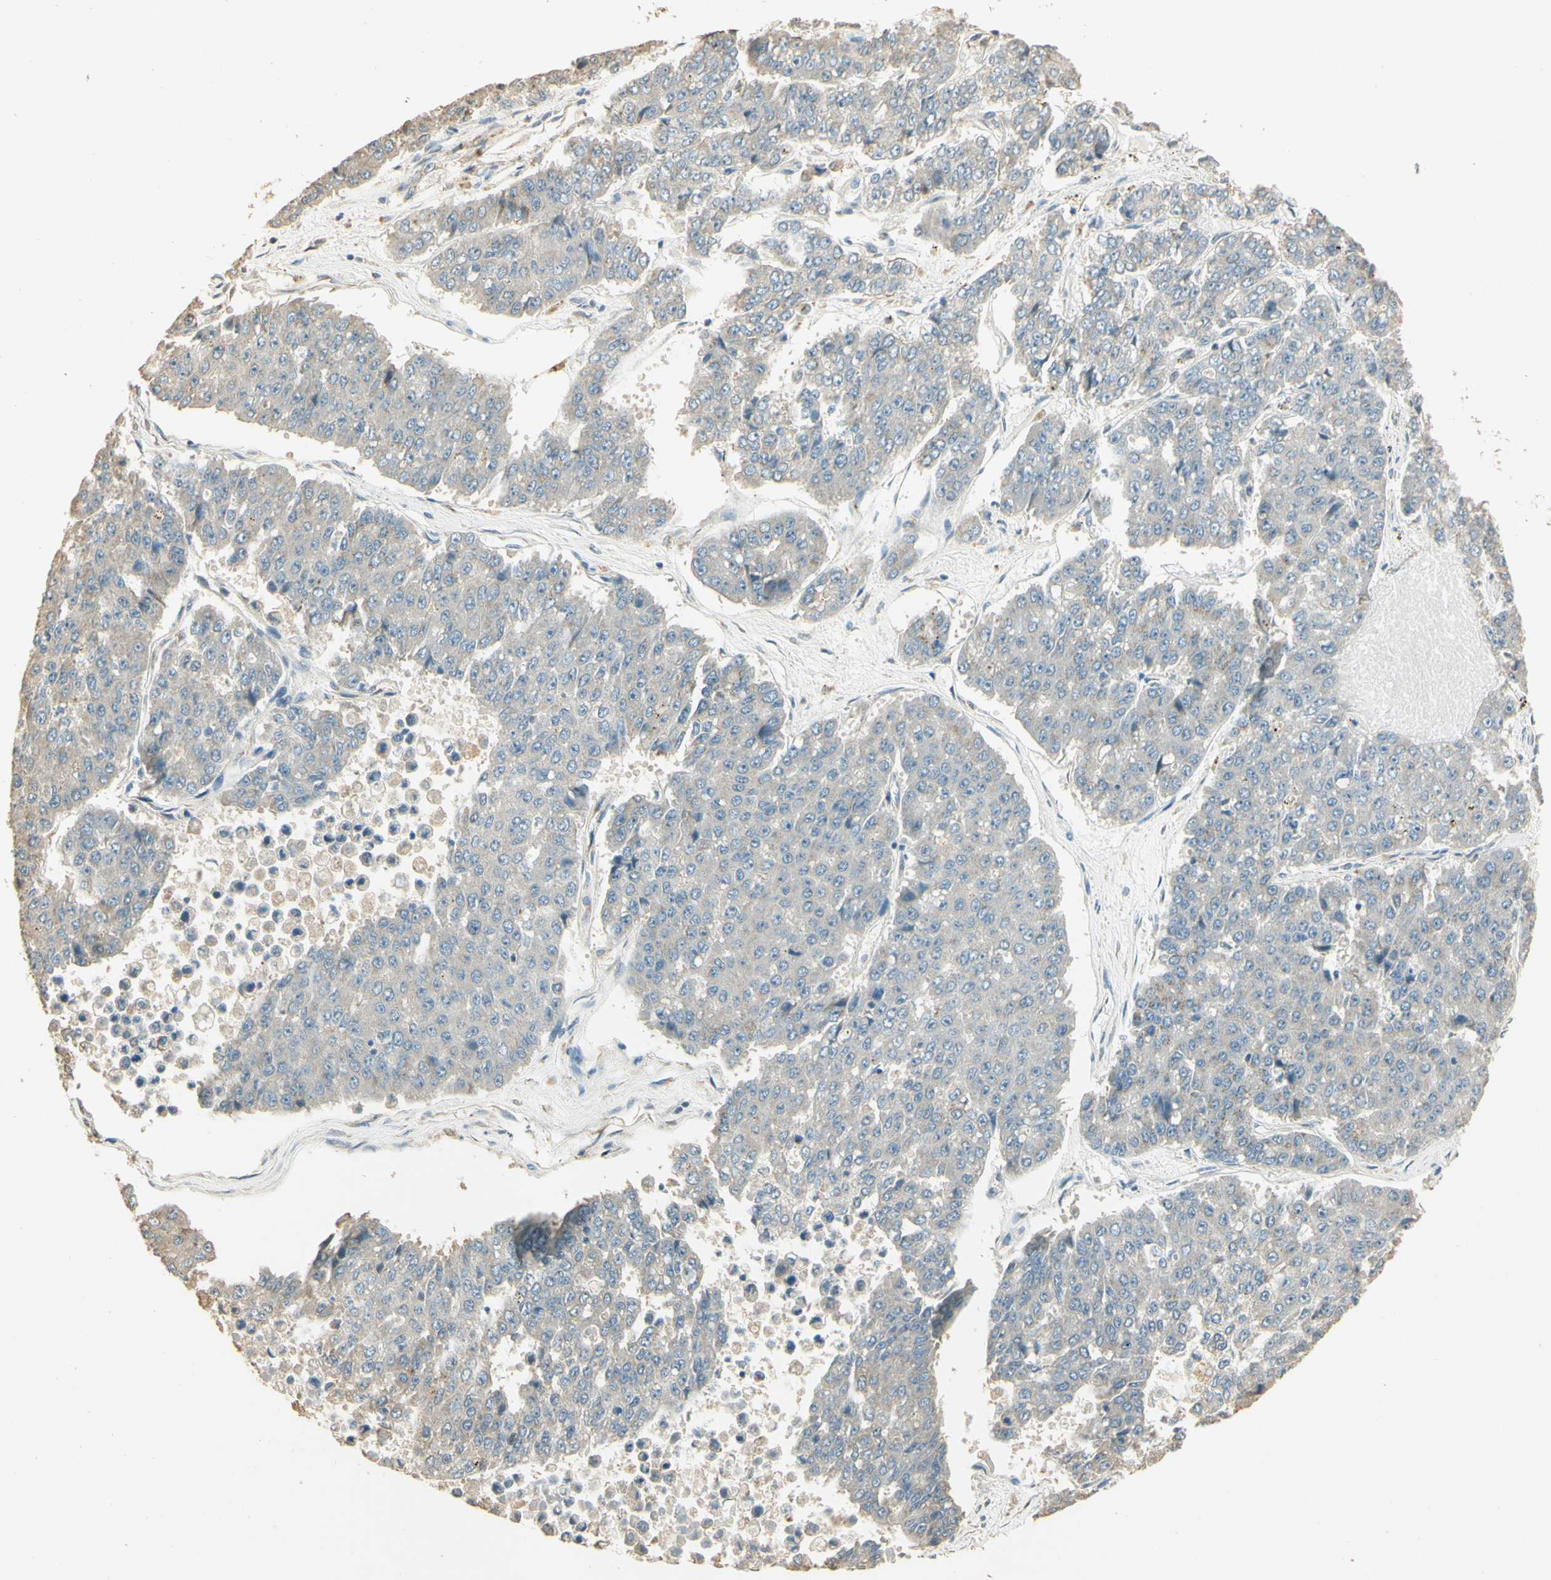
{"staining": {"intensity": "weak", "quantity": "25%-75%", "location": "cytoplasmic/membranous"}, "tissue": "pancreatic cancer", "cell_type": "Tumor cells", "image_type": "cancer", "snomed": [{"axis": "morphology", "description": "Adenocarcinoma, NOS"}, {"axis": "topography", "description": "Pancreas"}], "caption": "DAB (3,3'-diaminobenzidine) immunohistochemical staining of adenocarcinoma (pancreatic) displays weak cytoplasmic/membranous protein staining in about 25%-75% of tumor cells.", "gene": "UXS1", "patient": {"sex": "male", "age": 50}}